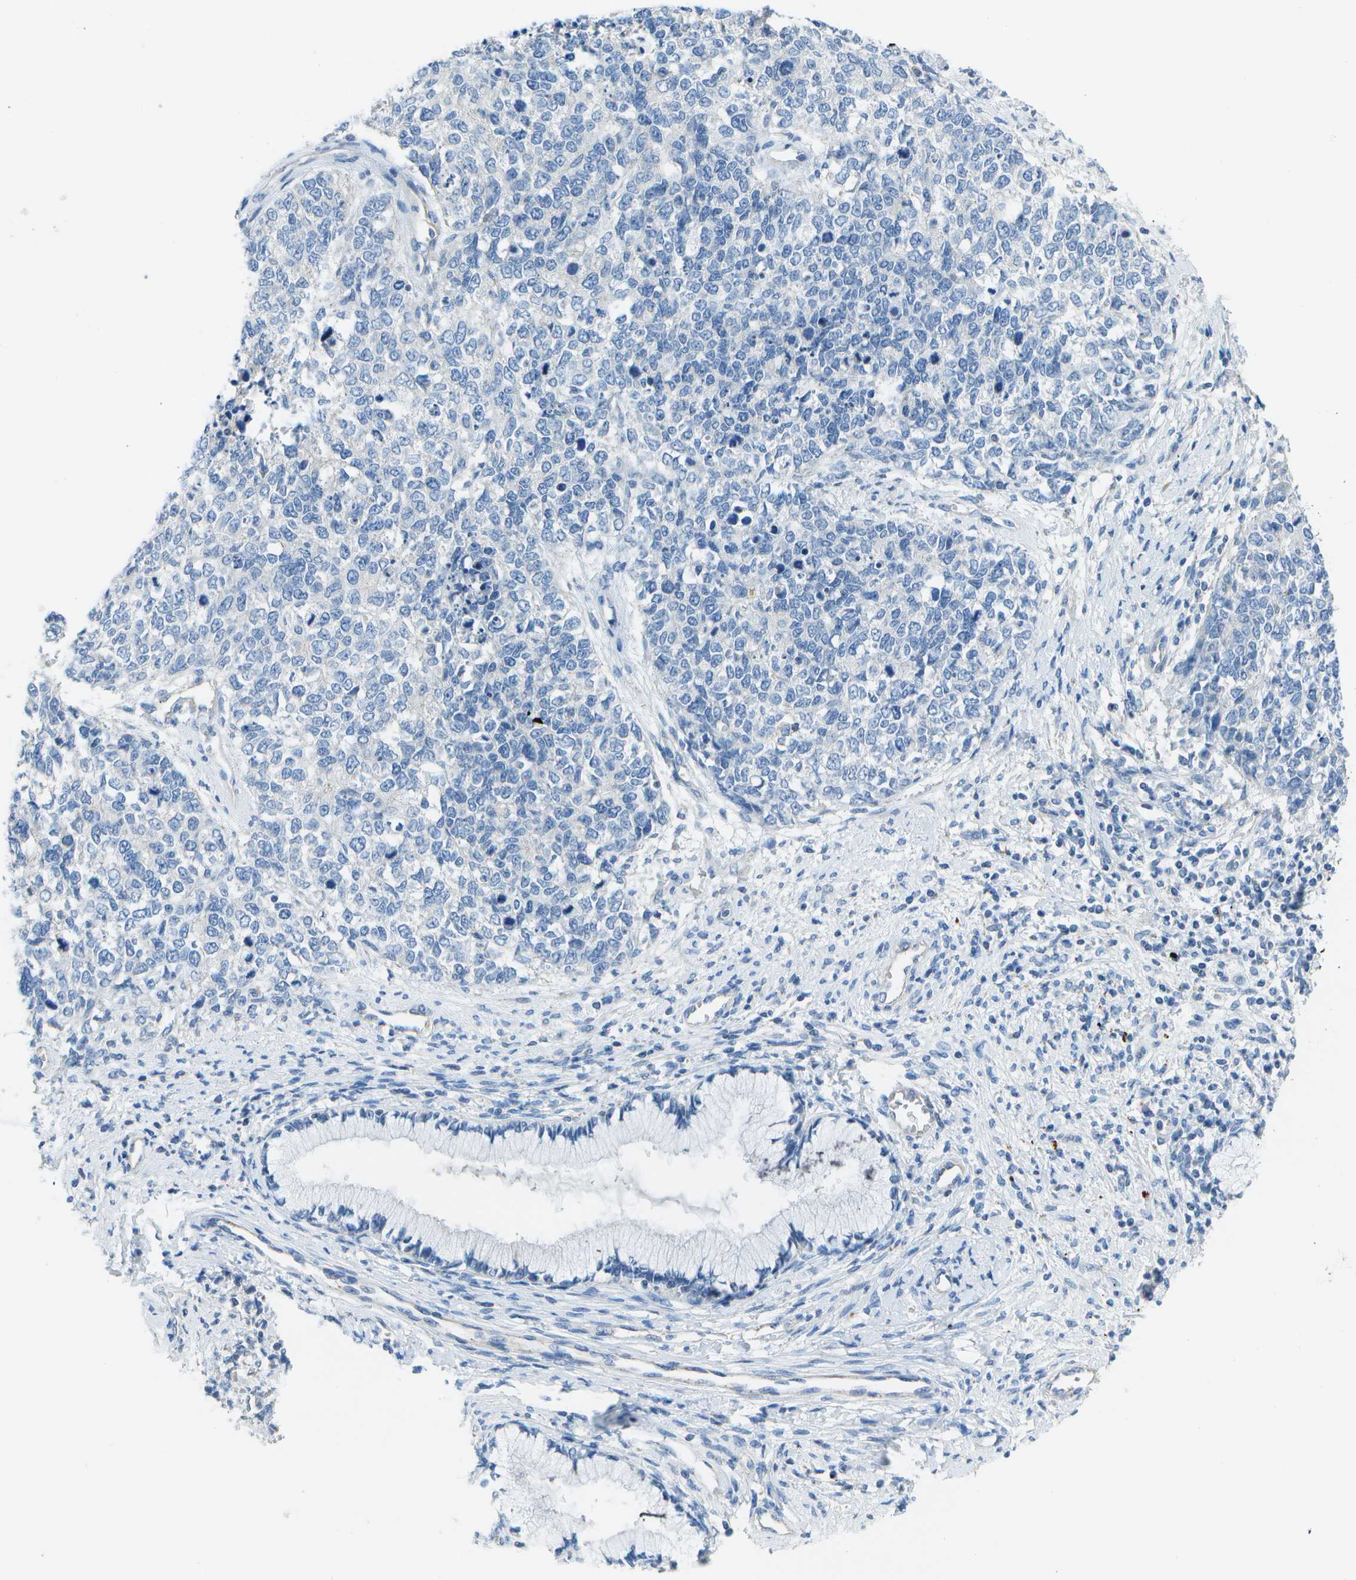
{"staining": {"intensity": "negative", "quantity": "none", "location": "none"}, "tissue": "cervical cancer", "cell_type": "Tumor cells", "image_type": "cancer", "snomed": [{"axis": "morphology", "description": "Squamous cell carcinoma, NOS"}, {"axis": "topography", "description": "Cervix"}], "caption": "This is a micrograph of IHC staining of squamous cell carcinoma (cervical), which shows no positivity in tumor cells.", "gene": "DCT", "patient": {"sex": "female", "age": 63}}